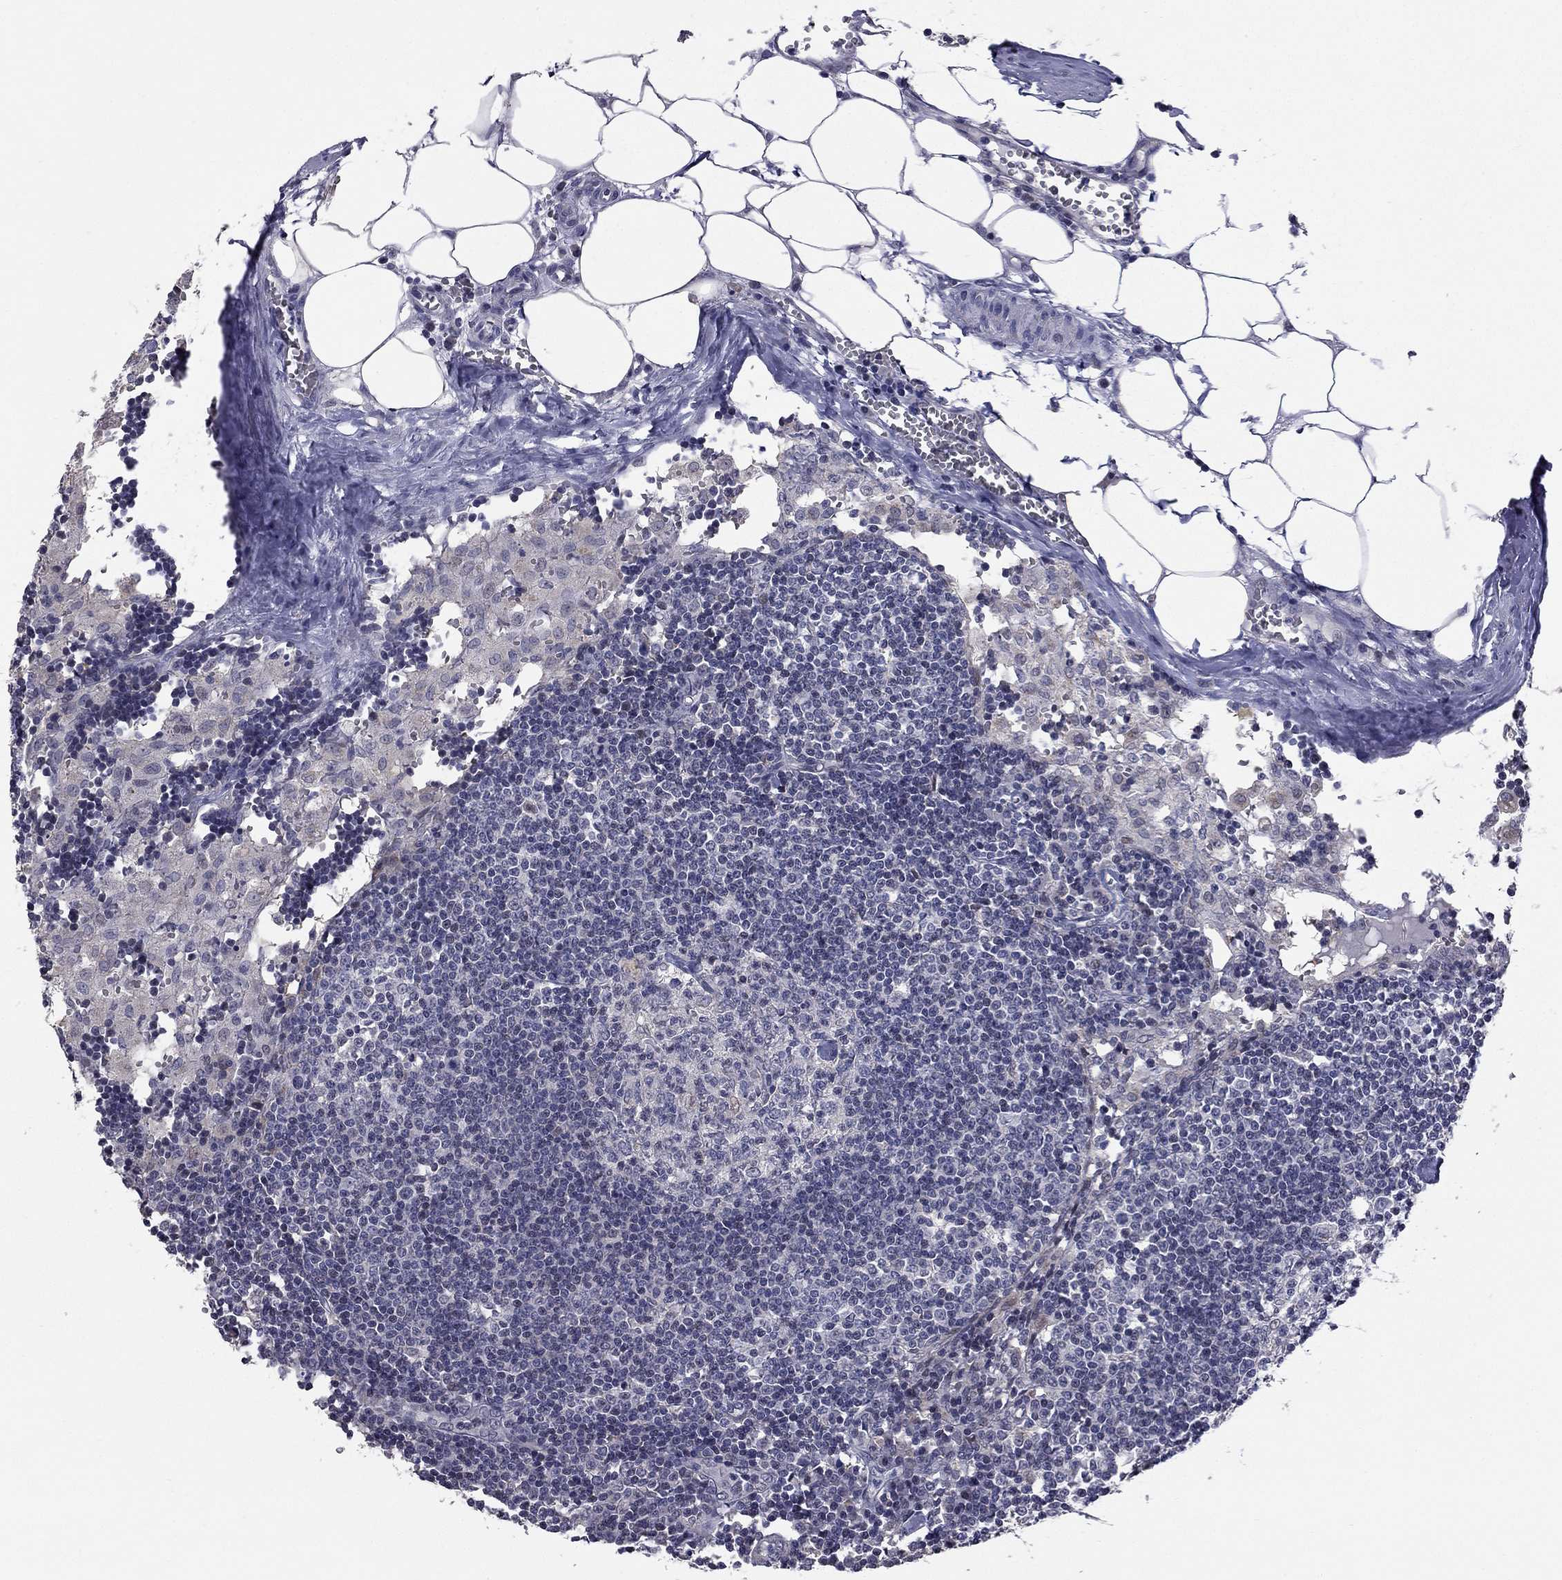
{"staining": {"intensity": "negative", "quantity": "none", "location": "none"}, "tissue": "lymph node", "cell_type": "Germinal center cells", "image_type": "normal", "snomed": [{"axis": "morphology", "description": "Normal tissue, NOS"}, {"axis": "topography", "description": "Lymph node"}], "caption": "Immunohistochemical staining of unremarkable lymph node demonstrates no significant expression in germinal center cells. The staining is performed using DAB brown chromogen with nuclei counter-stained in using hematoxylin.", "gene": "HTR4", "patient": {"sex": "male", "age": 55}}